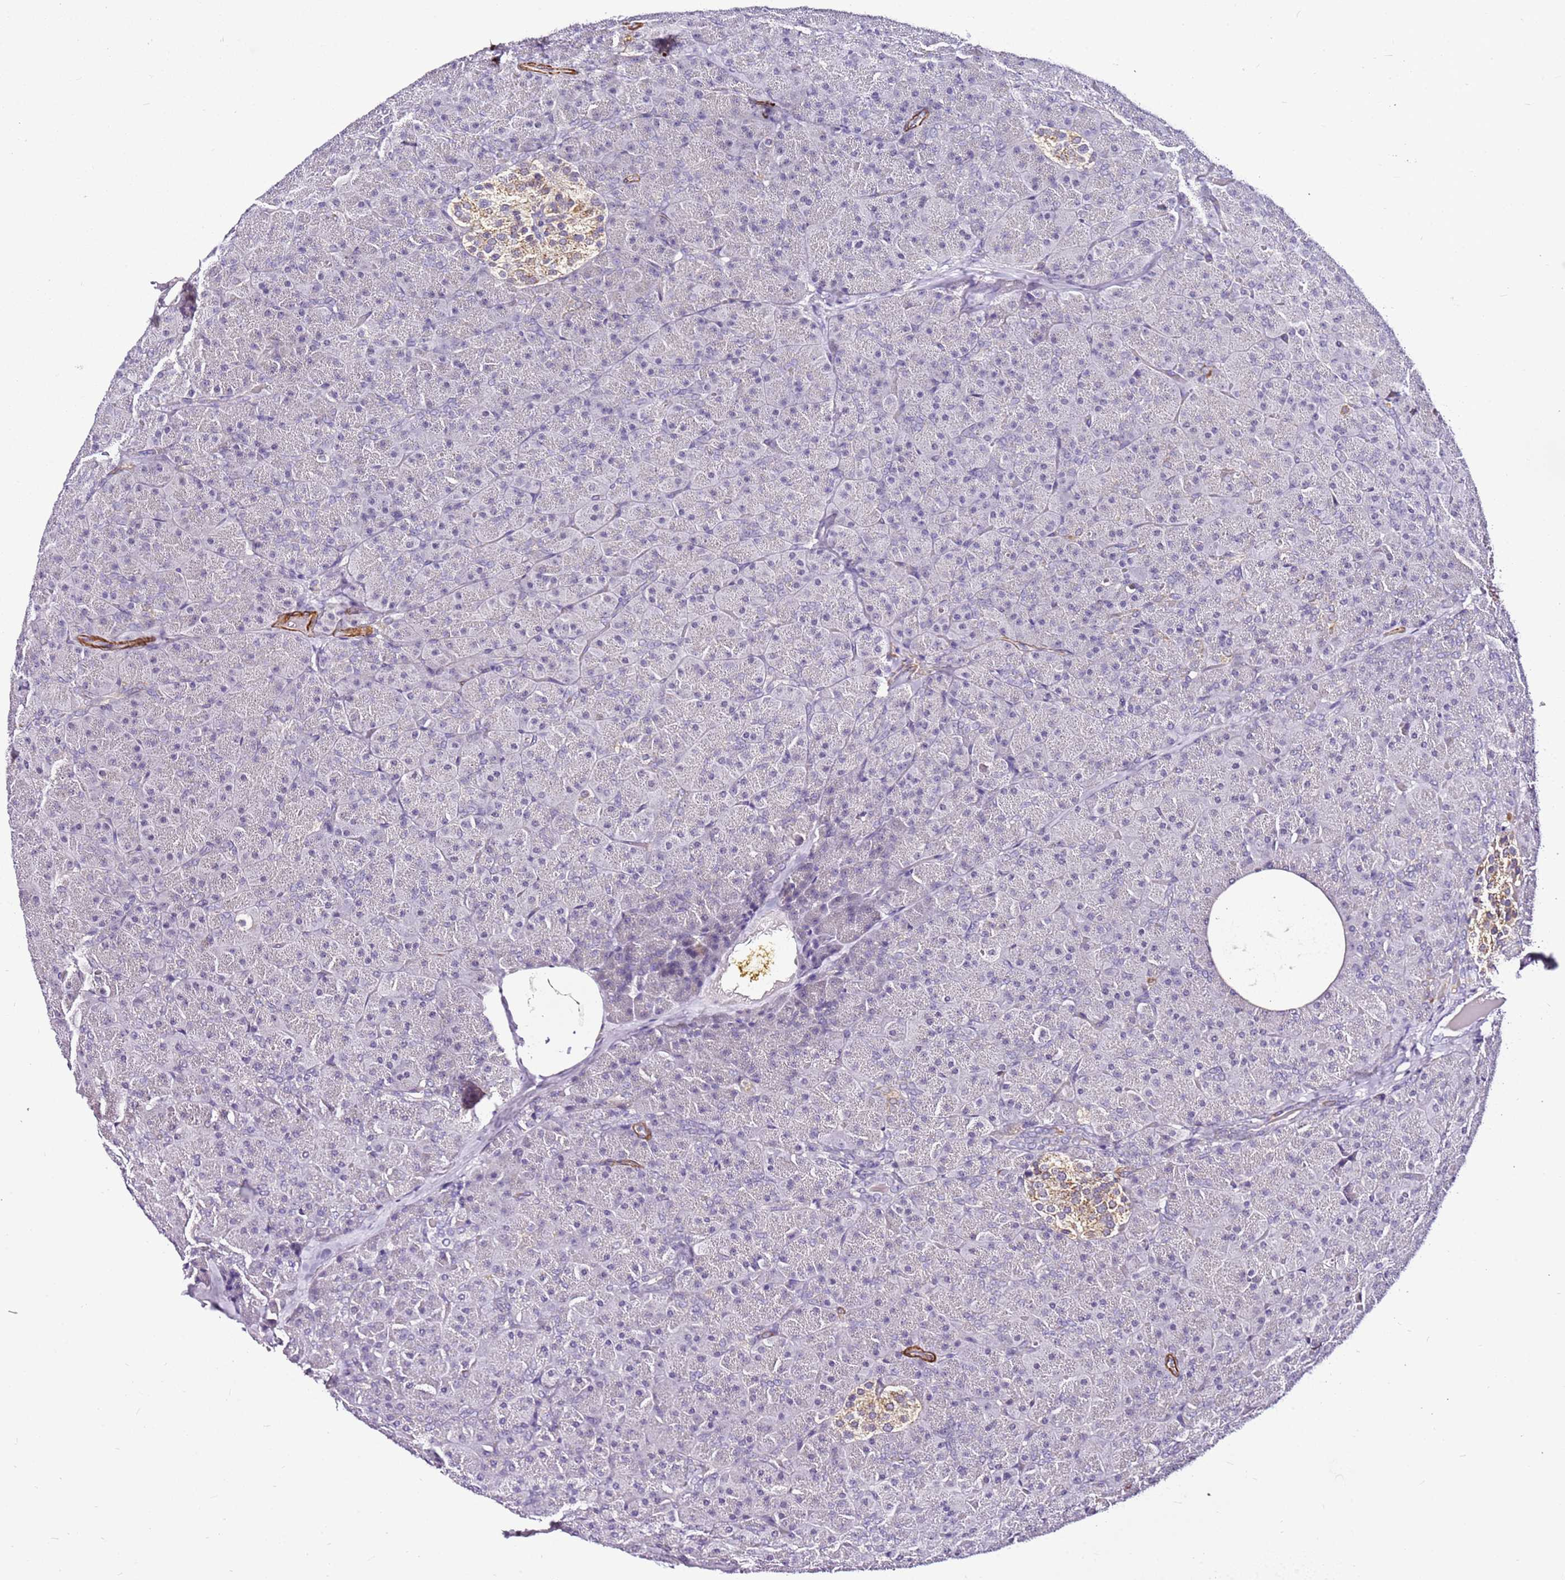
{"staining": {"intensity": "negative", "quantity": "none", "location": "none"}, "tissue": "pancreas", "cell_type": "Exocrine glandular cells", "image_type": "normal", "snomed": [{"axis": "morphology", "description": "Normal tissue, NOS"}, {"axis": "topography", "description": "Pancreas"}], "caption": "Immunohistochemistry (IHC) photomicrograph of unremarkable pancreas: pancreas stained with DAB displays no significant protein expression in exocrine glandular cells.", "gene": "SMIM4", "patient": {"sex": "male", "age": 36}}